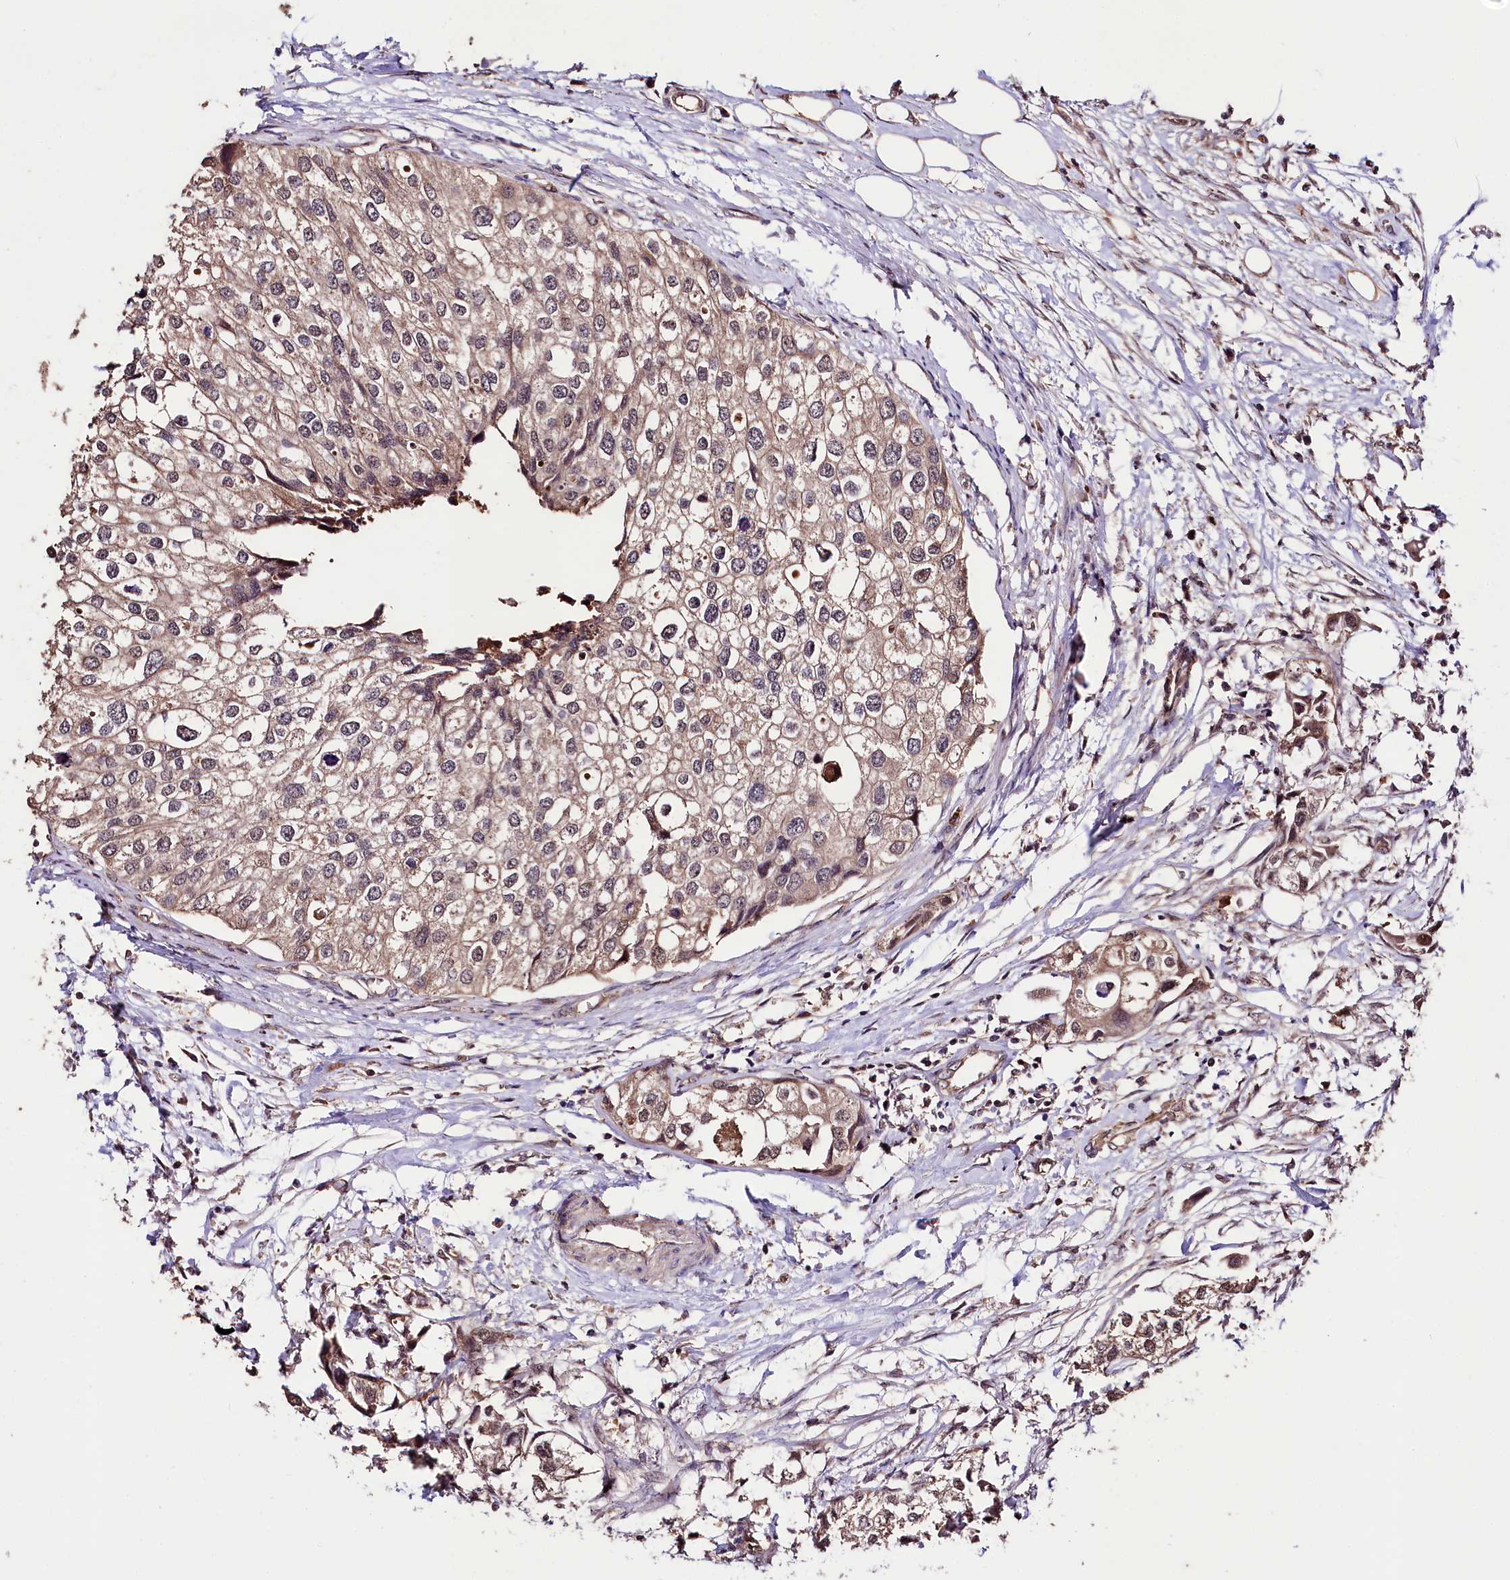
{"staining": {"intensity": "weak", "quantity": "<25%", "location": "cytoplasmic/membranous"}, "tissue": "urothelial cancer", "cell_type": "Tumor cells", "image_type": "cancer", "snomed": [{"axis": "morphology", "description": "Urothelial carcinoma, High grade"}, {"axis": "topography", "description": "Urinary bladder"}], "caption": "Immunohistochemistry histopathology image of neoplastic tissue: human high-grade urothelial carcinoma stained with DAB displays no significant protein staining in tumor cells.", "gene": "KLRB1", "patient": {"sex": "male", "age": 64}}